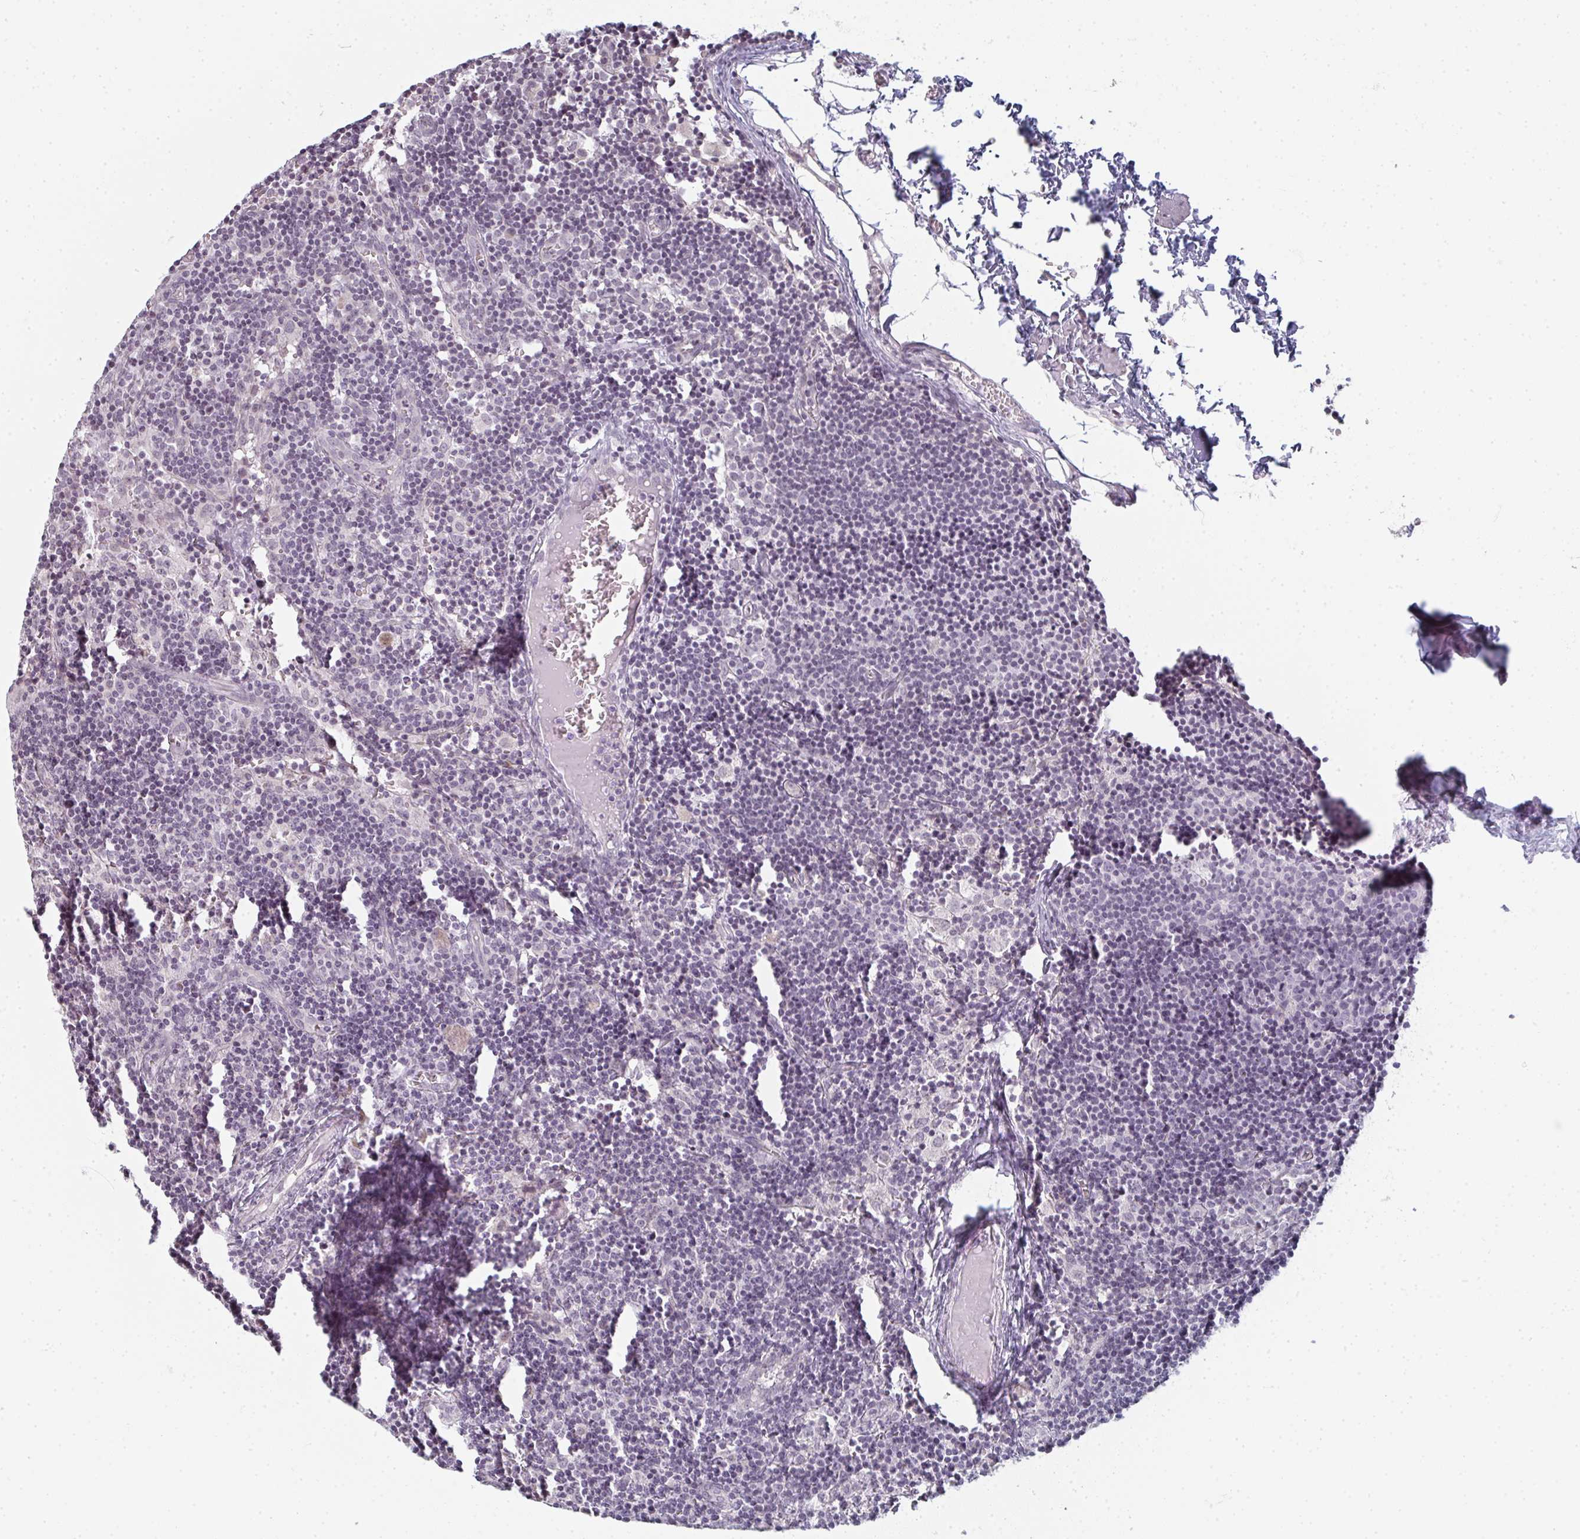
{"staining": {"intensity": "negative", "quantity": "none", "location": "none"}, "tissue": "lymph node", "cell_type": "Germinal center cells", "image_type": "normal", "snomed": [{"axis": "morphology", "description": "Normal tissue, NOS"}, {"axis": "topography", "description": "Lymph node"}], "caption": "Unremarkable lymph node was stained to show a protein in brown. There is no significant positivity in germinal center cells. (Brightfield microscopy of DAB IHC at high magnification).", "gene": "RBBP6", "patient": {"sex": "female", "age": 45}}